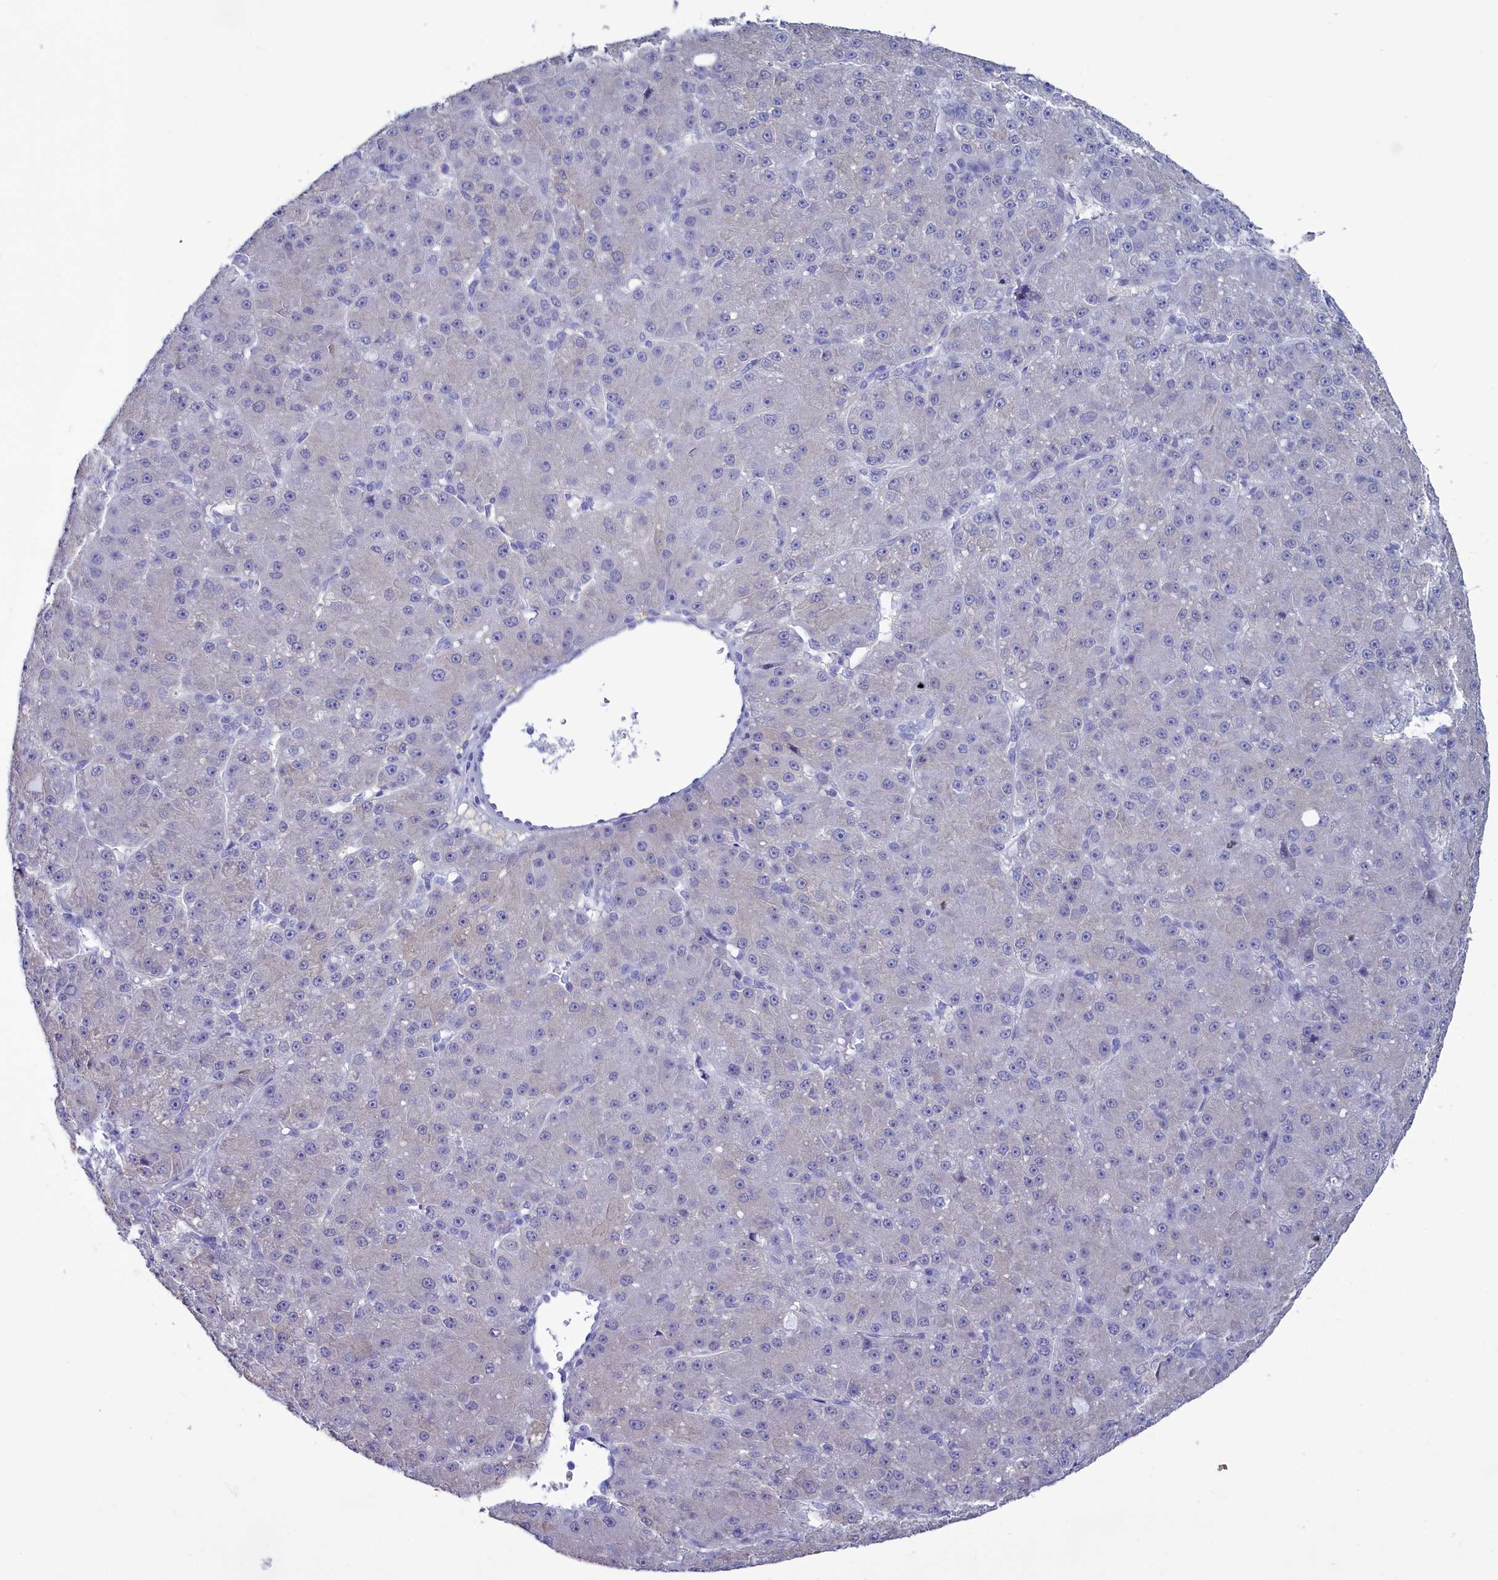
{"staining": {"intensity": "negative", "quantity": "none", "location": "none"}, "tissue": "liver cancer", "cell_type": "Tumor cells", "image_type": "cancer", "snomed": [{"axis": "morphology", "description": "Carcinoma, Hepatocellular, NOS"}, {"axis": "topography", "description": "Liver"}], "caption": "This histopathology image is of hepatocellular carcinoma (liver) stained with immunohistochemistry (IHC) to label a protein in brown with the nuclei are counter-stained blue. There is no positivity in tumor cells.", "gene": "MAP6", "patient": {"sex": "male", "age": 67}}